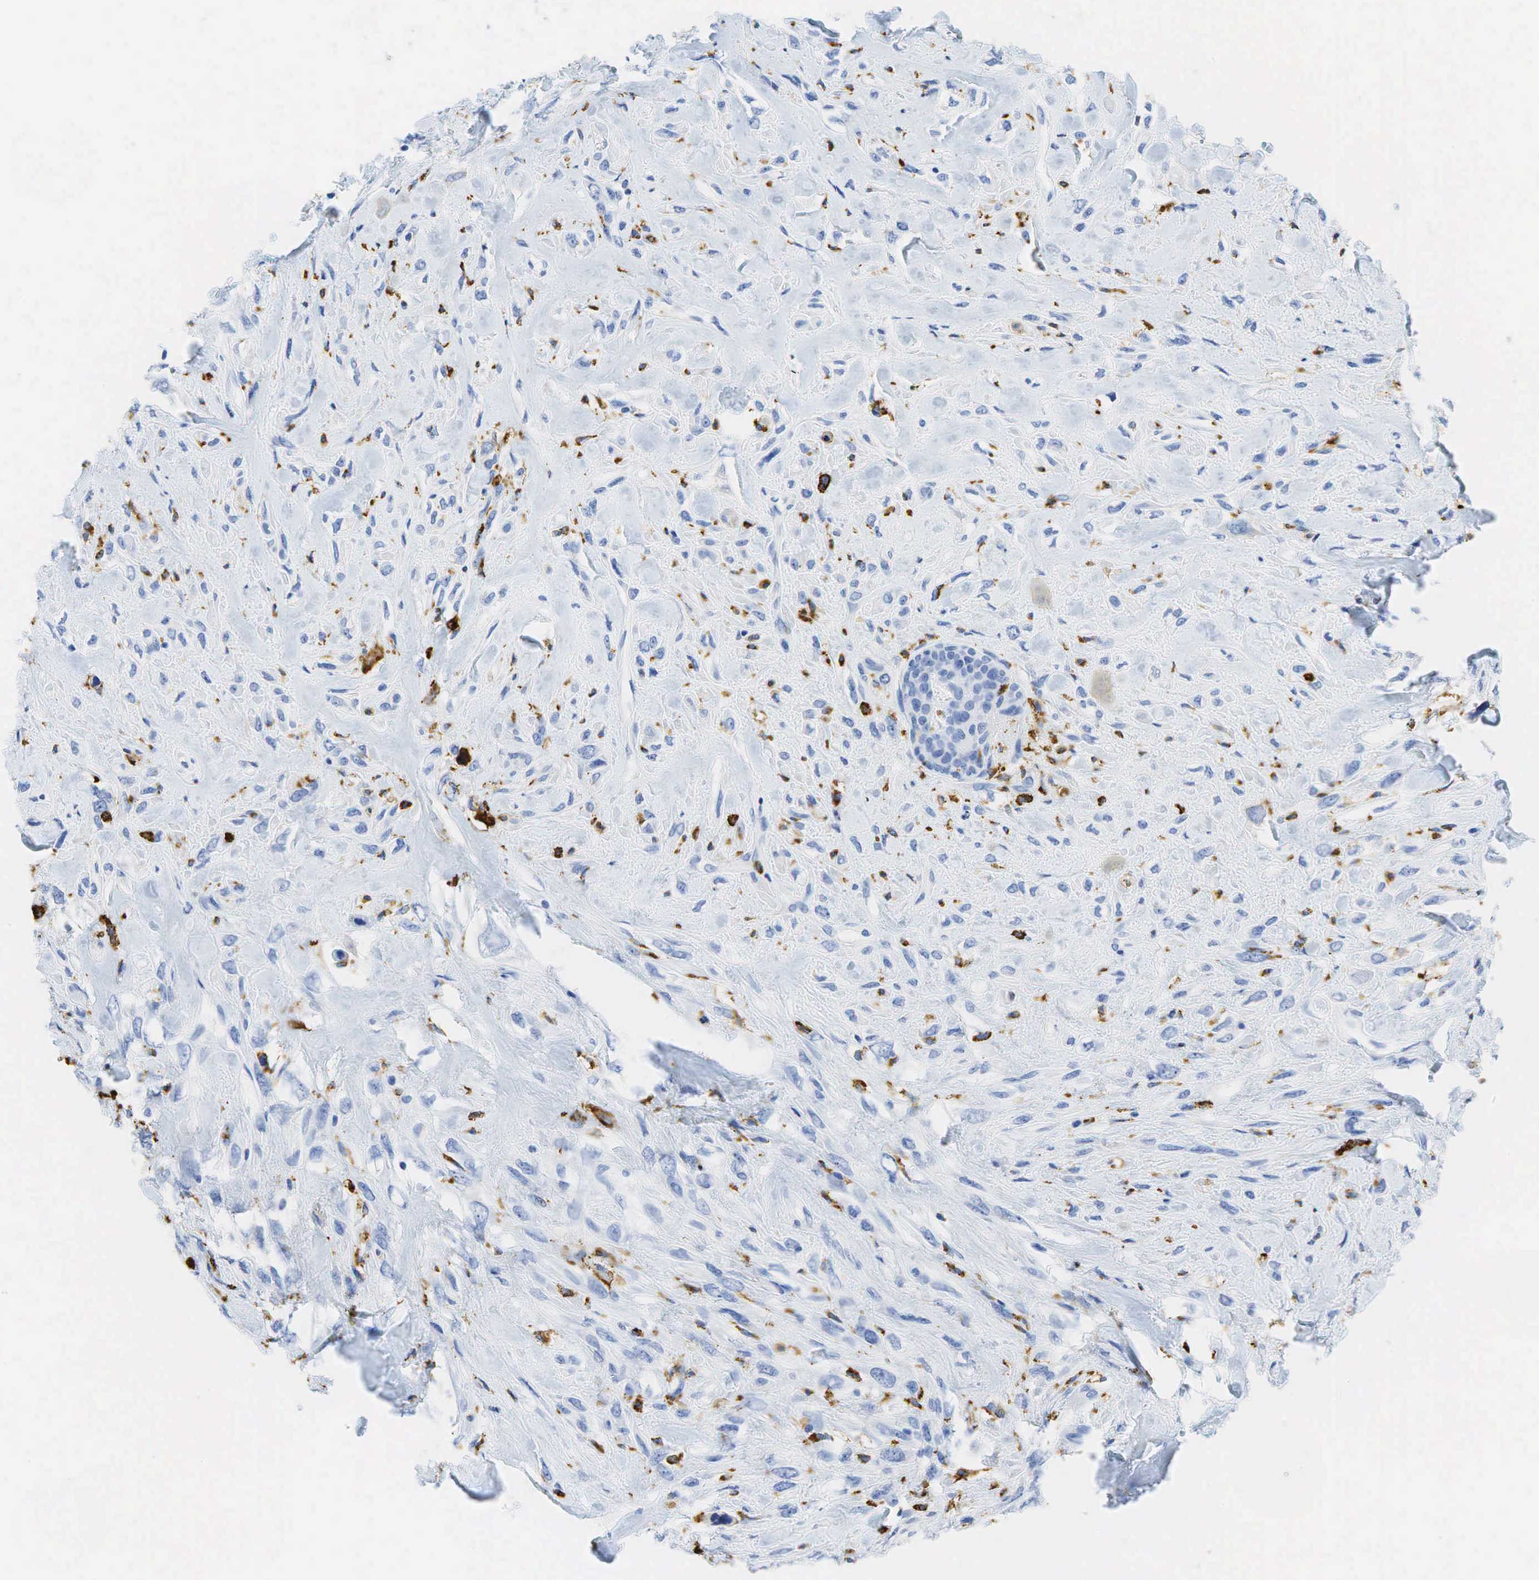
{"staining": {"intensity": "negative", "quantity": "none", "location": "none"}, "tissue": "breast cancer", "cell_type": "Tumor cells", "image_type": "cancer", "snomed": [{"axis": "morphology", "description": "Neoplasm, malignant, NOS"}, {"axis": "topography", "description": "Breast"}], "caption": "IHC of neoplasm (malignant) (breast) demonstrates no expression in tumor cells.", "gene": "CD68", "patient": {"sex": "female", "age": 50}}